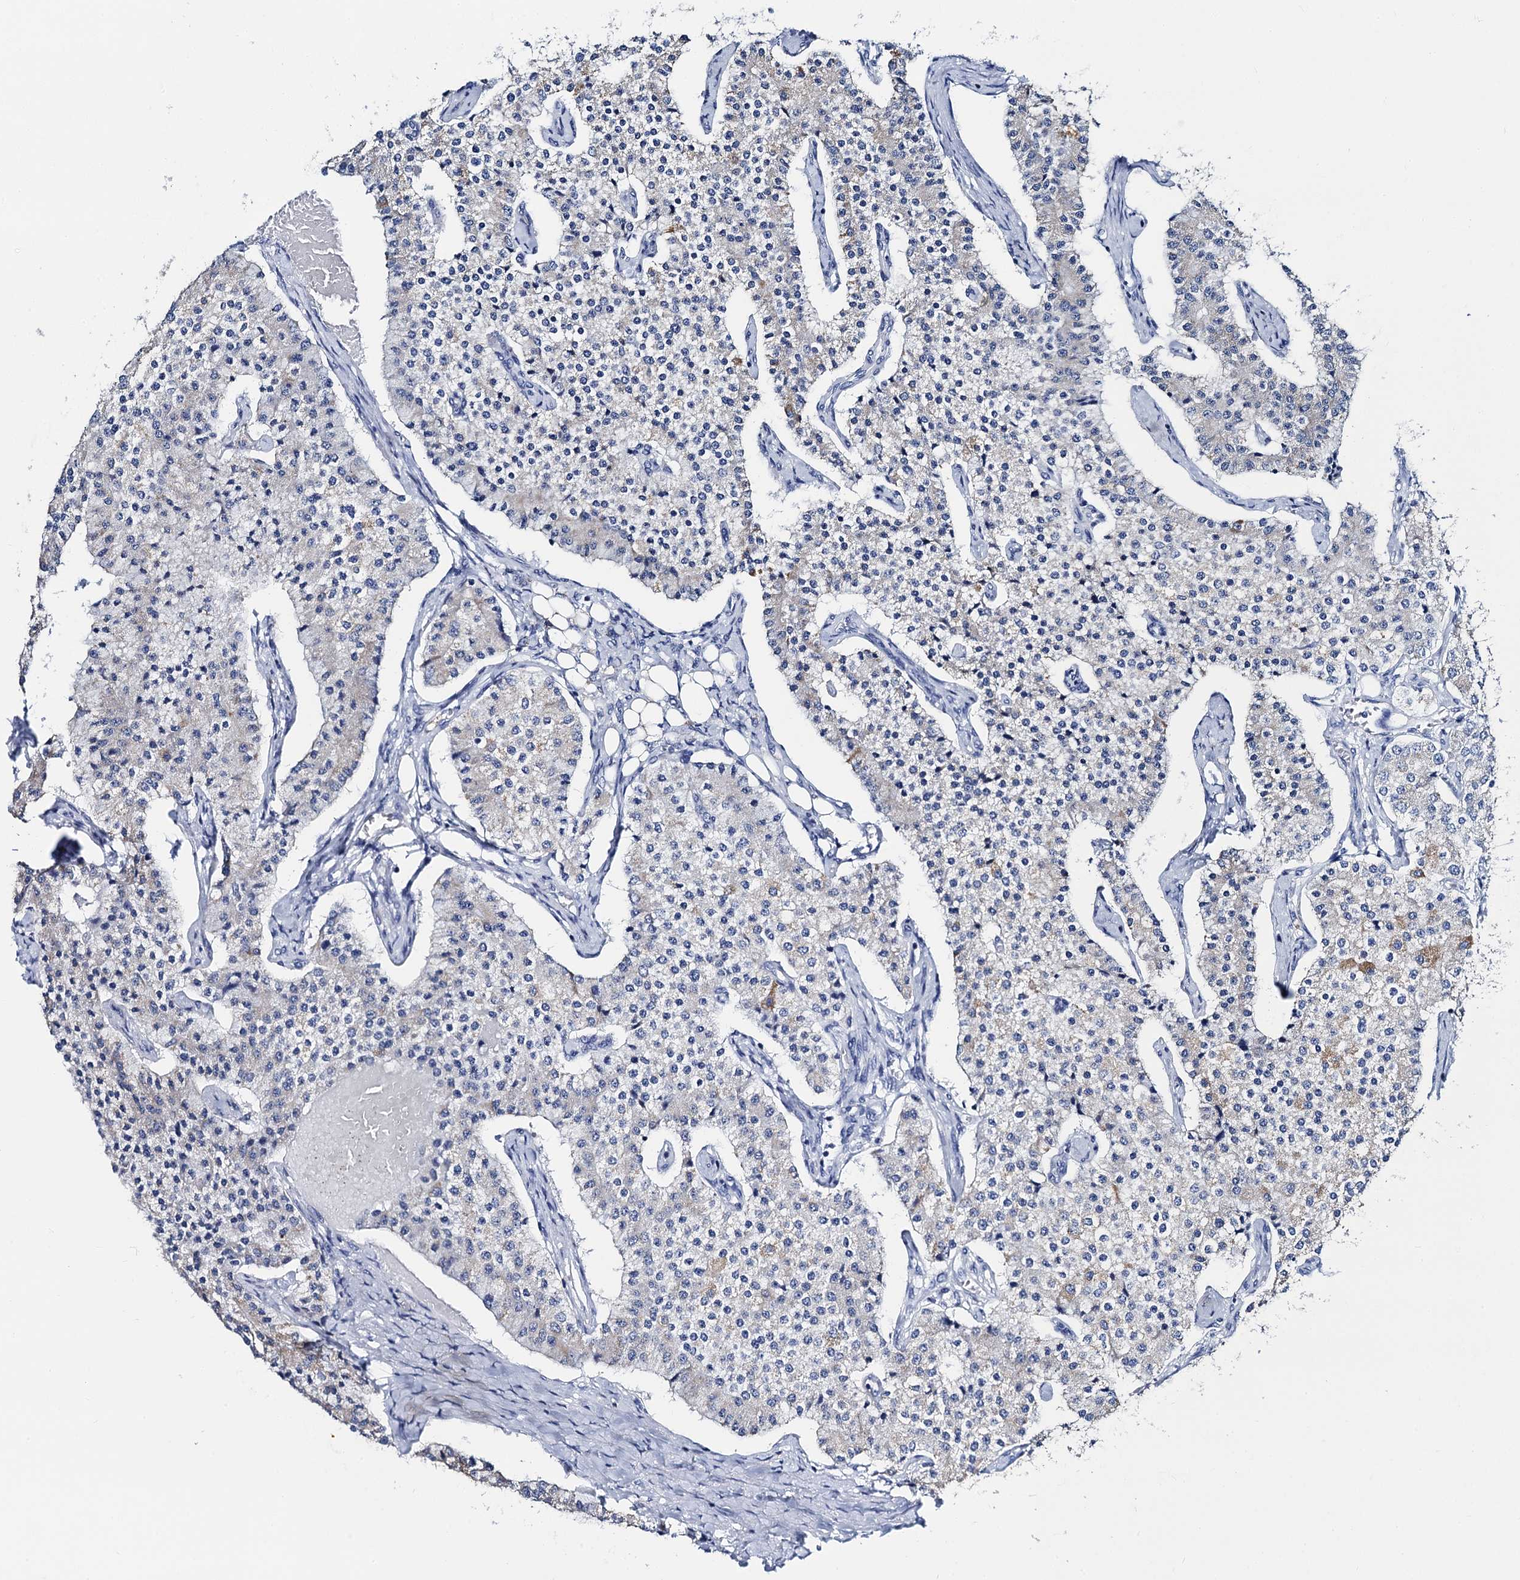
{"staining": {"intensity": "moderate", "quantity": "<25%", "location": "cytoplasmic/membranous"}, "tissue": "carcinoid", "cell_type": "Tumor cells", "image_type": "cancer", "snomed": [{"axis": "morphology", "description": "Carcinoid, malignant, NOS"}, {"axis": "topography", "description": "Colon"}], "caption": "A brown stain labels moderate cytoplasmic/membranous staining of a protein in human carcinoid (malignant) tumor cells. Ihc stains the protein of interest in brown and the nuclei are stained blue.", "gene": "ACADSB", "patient": {"sex": "female", "age": 52}}